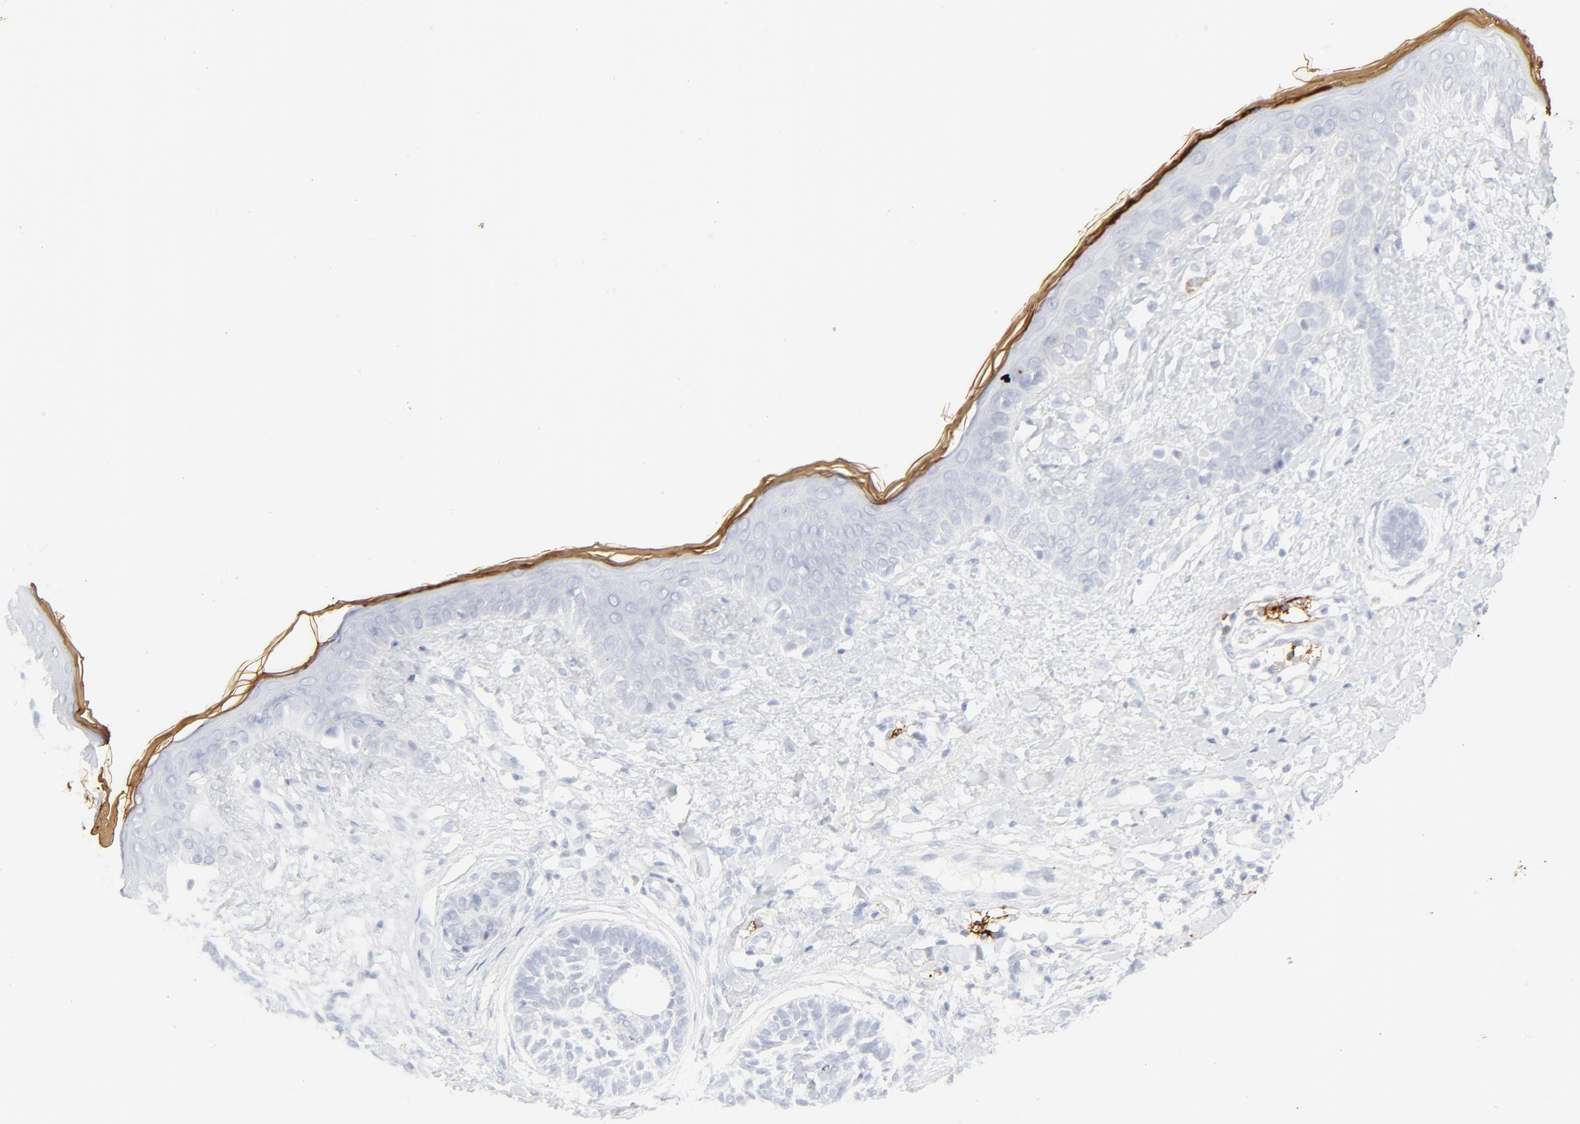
{"staining": {"intensity": "negative", "quantity": "none", "location": "none"}, "tissue": "skin cancer", "cell_type": "Tumor cells", "image_type": "cancer", "snomed": [{"axis": "morphology", "description": "Normal tissue, NOS"}, {"axis": "morphology", "description": "Basal cell carcinoma"}, {"axis": "topography", "description": "Skin"}], "caption": "Immunohistochemistry image of neoplastic tissue: basal cell carcinoma (skin) stained with DAB (3,3'-diaminobenzidine) exhibits no significant protein staining in tumor cells.", "gene": "CCR7", "patient": {"sex": "male", "age": 63}}